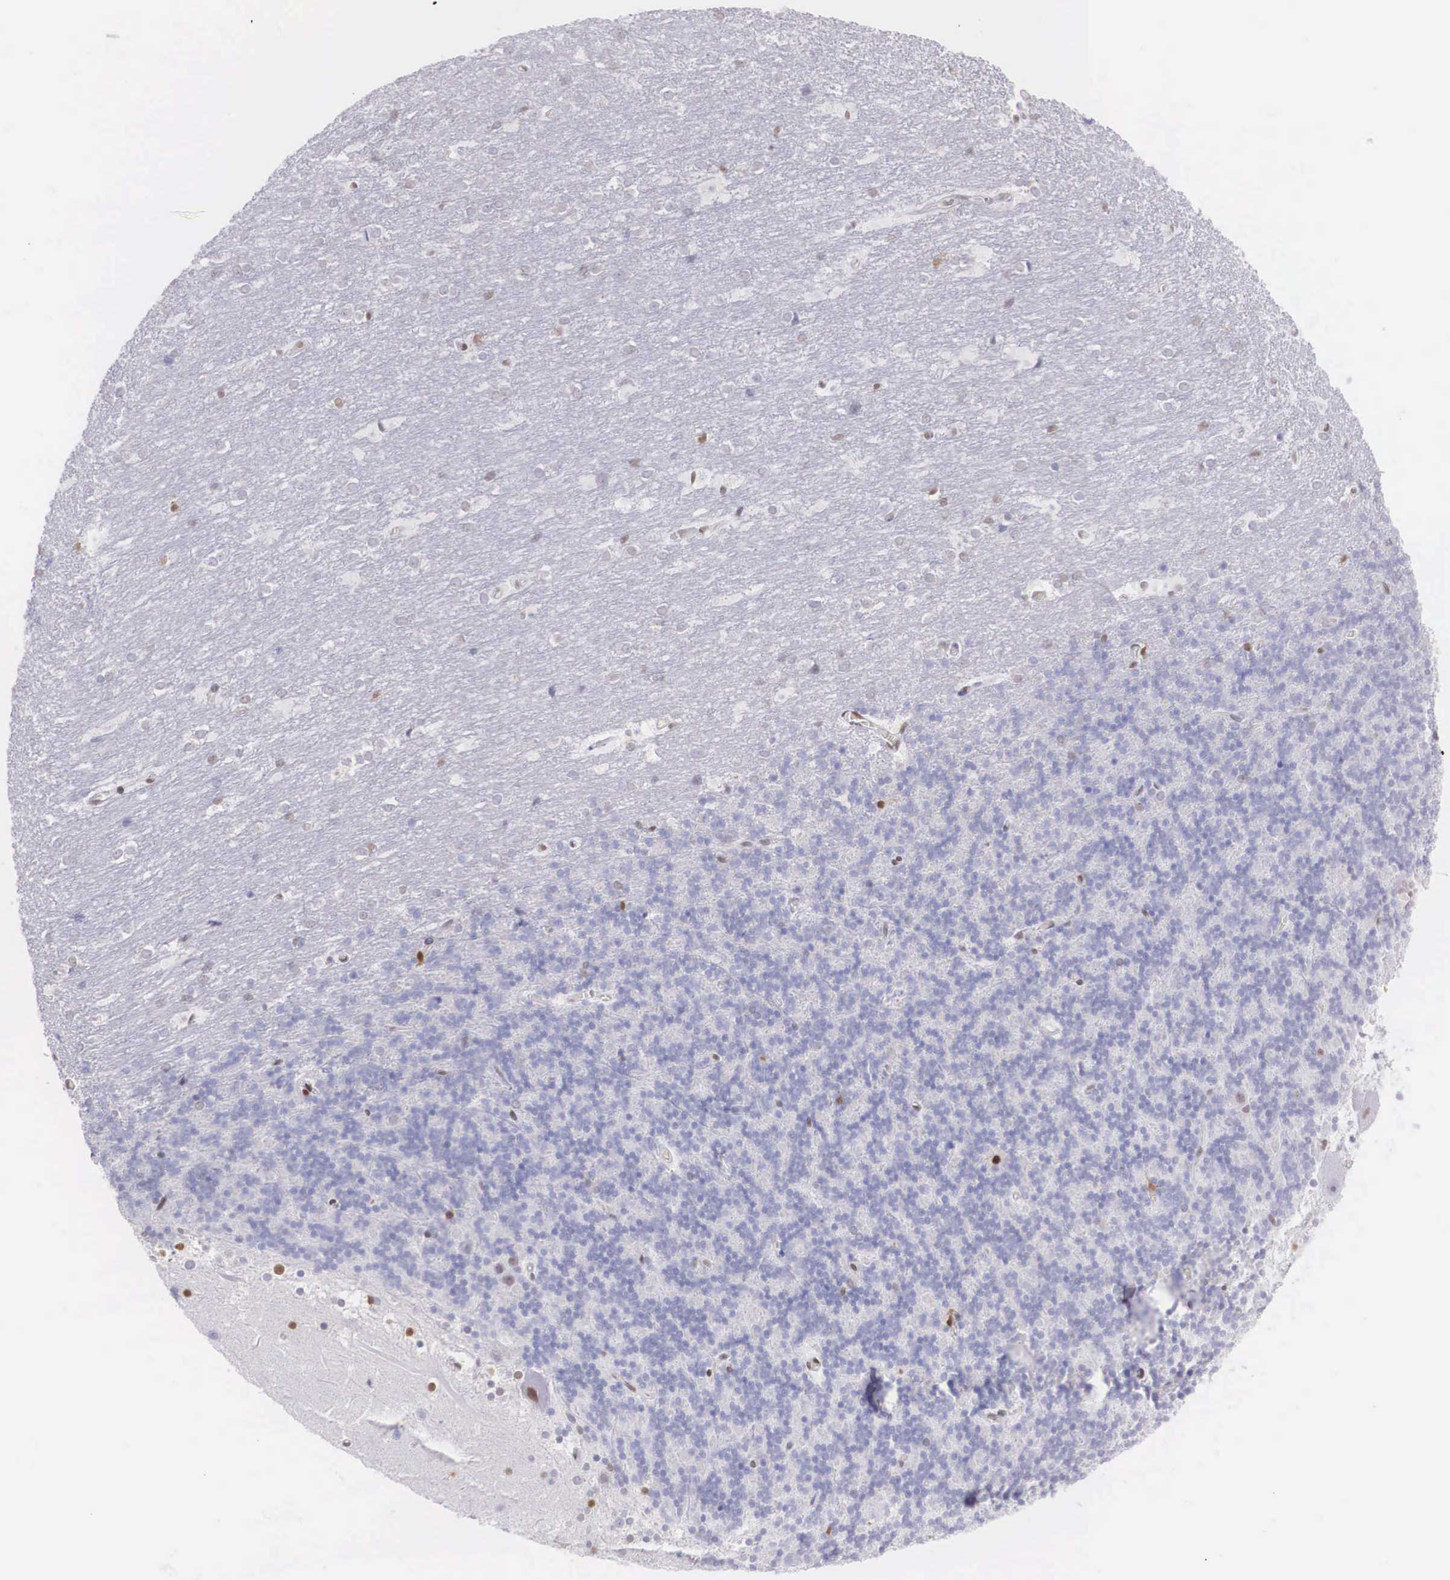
{"staining": {"intensity": "moderate", "quantity": "<25%", "location": "nuclear"}, "tissue": "cerebellum", "cell_type": "Cells in granular layer", "image_type": "normal", "snomed": [{"axis": "morphology", "description": "Normal tissue, NOS"}, {"axis": "topography", "description": "Cerebellum"}], "caption": "Immunohistochemistry (IHC) histopathology image of unremarkable cerebellum: cerebellum stained using immunohistochemistry (IHC) reveals low levels of moderate protein expression localized specifically in the nuclear of cells in granular layer, appearing as a nuclear brown color.", "gene": "HMGN5", "patient": {"sex": "female", "age": 19}}